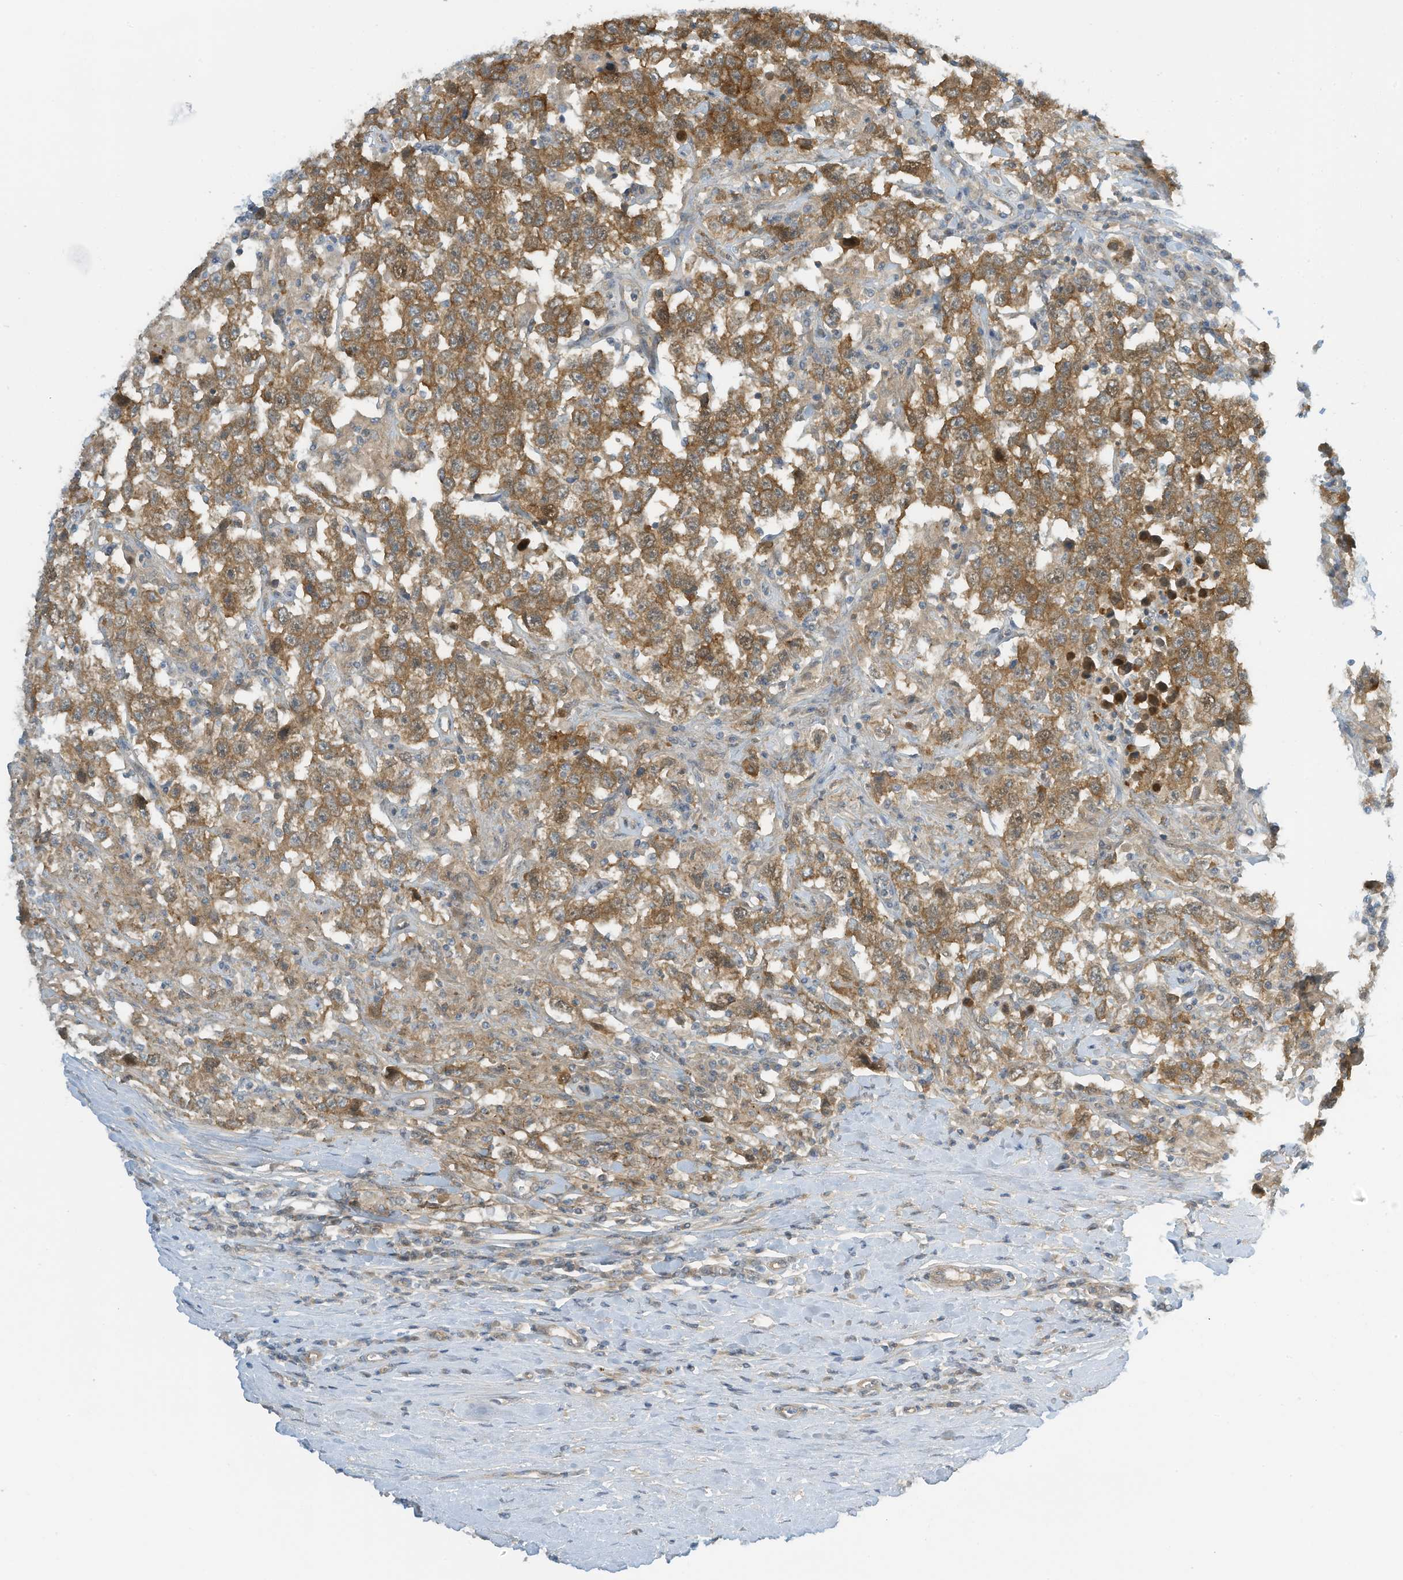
{"staining": {"intensity": "moderate", "quantity": ">75%", "location": "cytoplasmic/membranous"}, "tissue": "testis cancer", "cell_type": "Tumor cells", "image_type": "cancer", "snomed": [{"axis": "morphology", "description": "Seminoma, NOS"}, {"axis": "topography", "description": "Testis"}], "caption": "The photomicrograph displays a brown stain indicating the presence of a protein in the cytoplasmic/membranous of tumor cells in testis seminoma. (brown staining indicates protein expression, while blue staining denotes nuclei).", "gene": "FSD1L", "patient": {"sex": "male", "age": 41}}